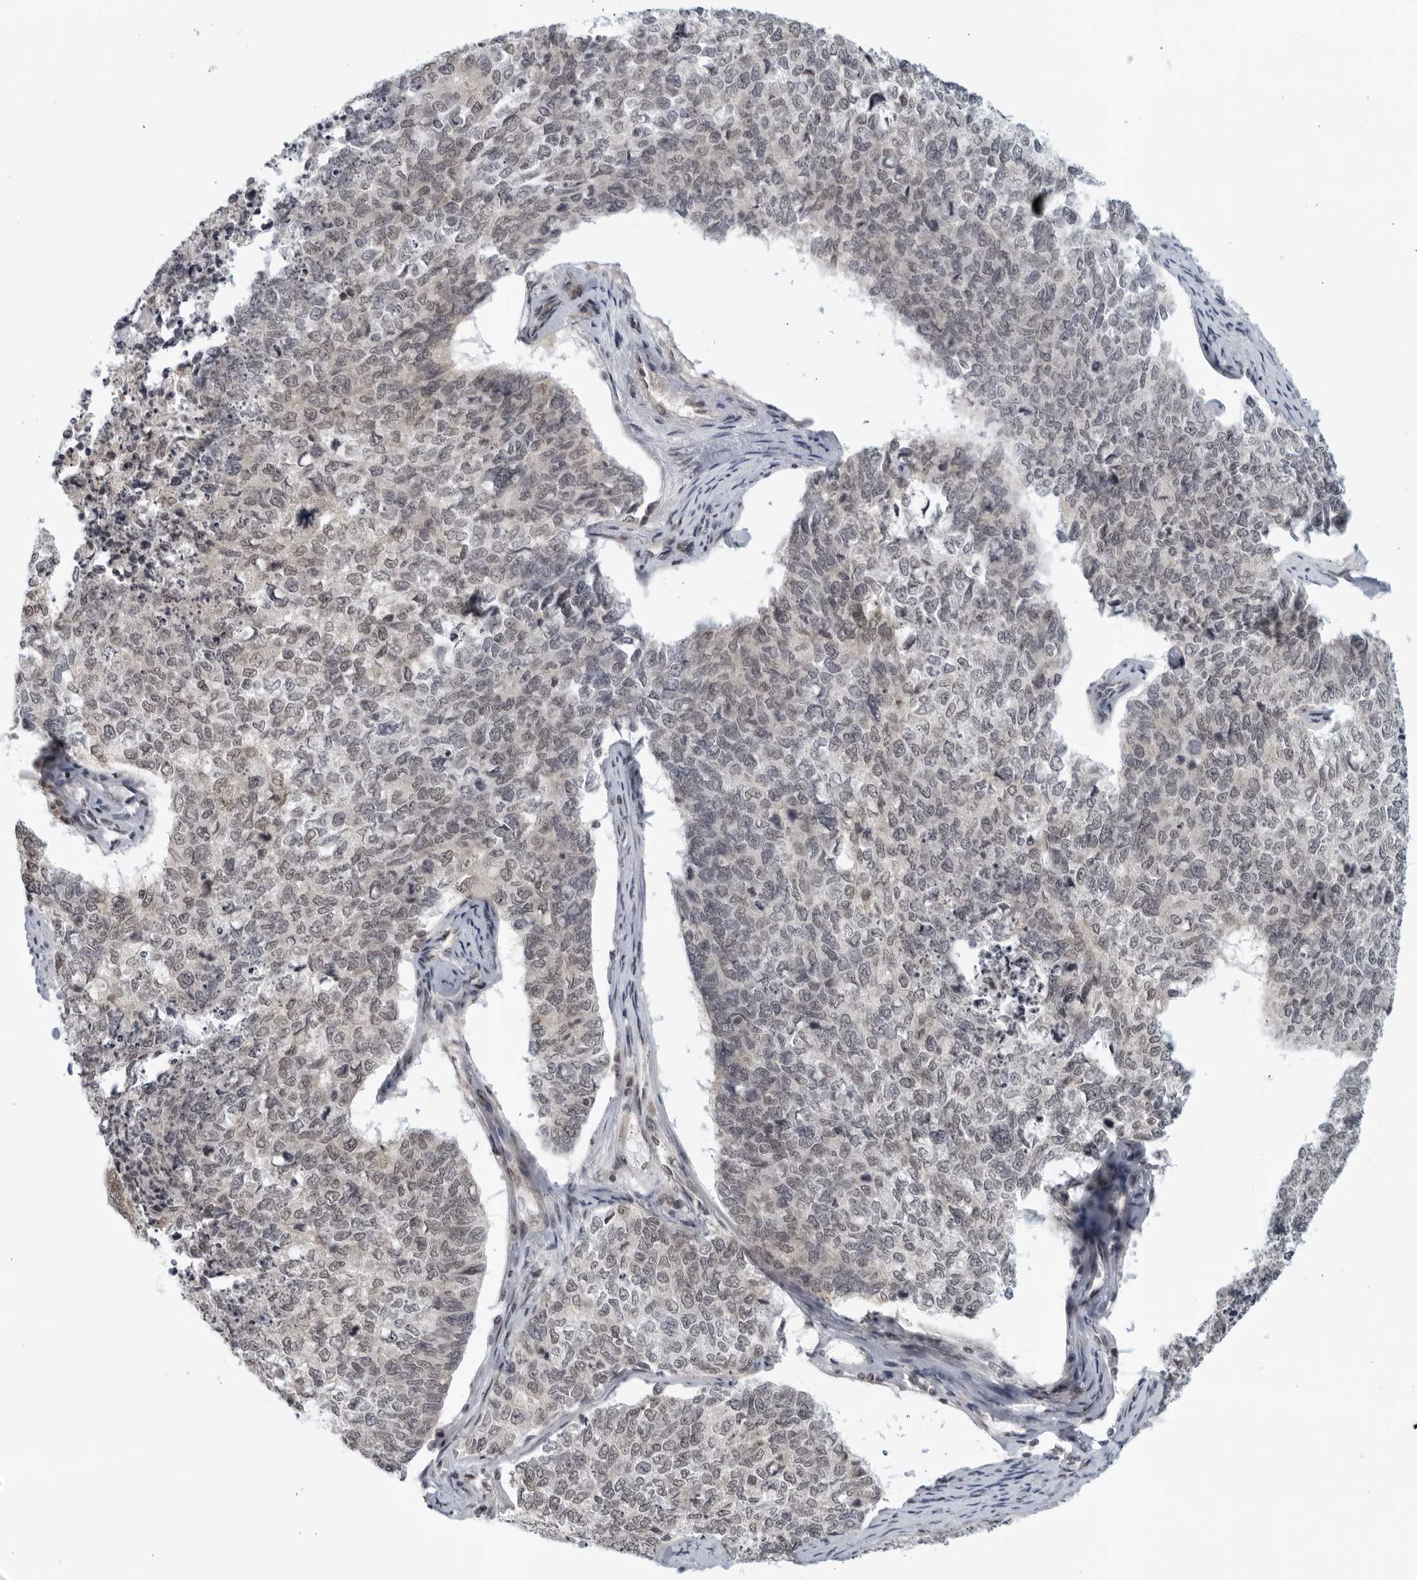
{"staining": {"intensity": "weak", "quantity": "25%-75%", "location": "nuclear"}, "tissue": "cervical cancer", "cell_type": "Tumor cells", "image_type": "cancer", "snomed": [{"axis": "morphology", "description": "Squamous cell carcinoma, NOS"}, {"axis": "topography", "description": "Cervix"}], "caption": "Cervical cancer (squamous cell carcinoma) stained with a protein marker reveals weak staining in tumor cells.", "gene": "CC2D1B", "patient": {"sex": "female", "age": 63}}